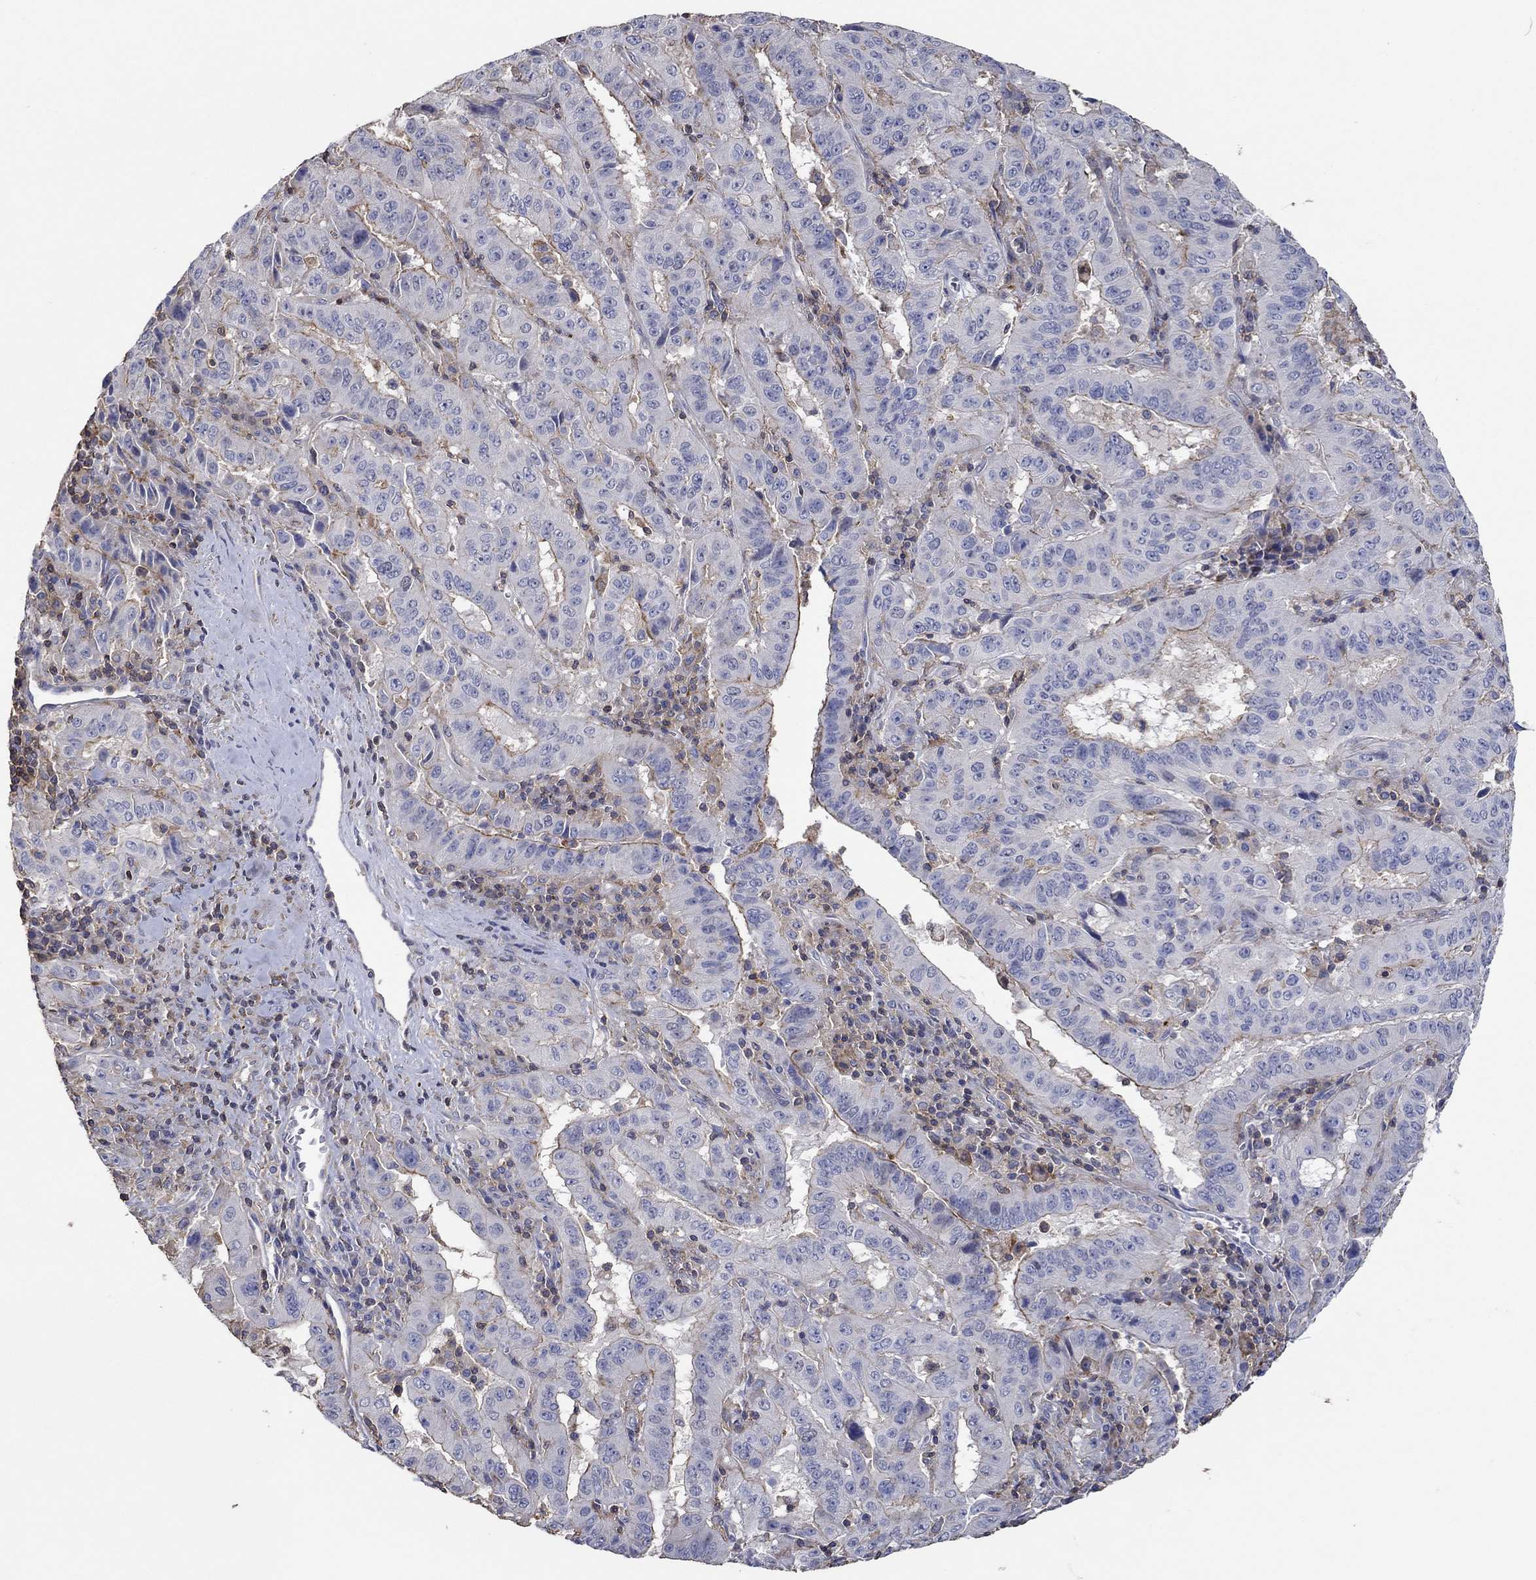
{"staining": {"intensity": "strong", "quantity": ">75%", "location": "cytoplasmic/membranous"}, "tissue": "pancreatic cancer", "cell_type": "Tumor cells", "image_type": "cancer", "snomed": [{"axis": "morphology", "description": "Adenocarcinoma, NOS"}, {"axis": "topography", "description": "Pancreas"}], "caption": "DAB immunohistochemical staining of adenocarcinoma (pancreatic) shows strong cytoplasmic/membranous protein staining in approximately >75% of tumor cells.", "gene": "TNFAIP8L3", "patient": {"sex": "male", "age": 63}}